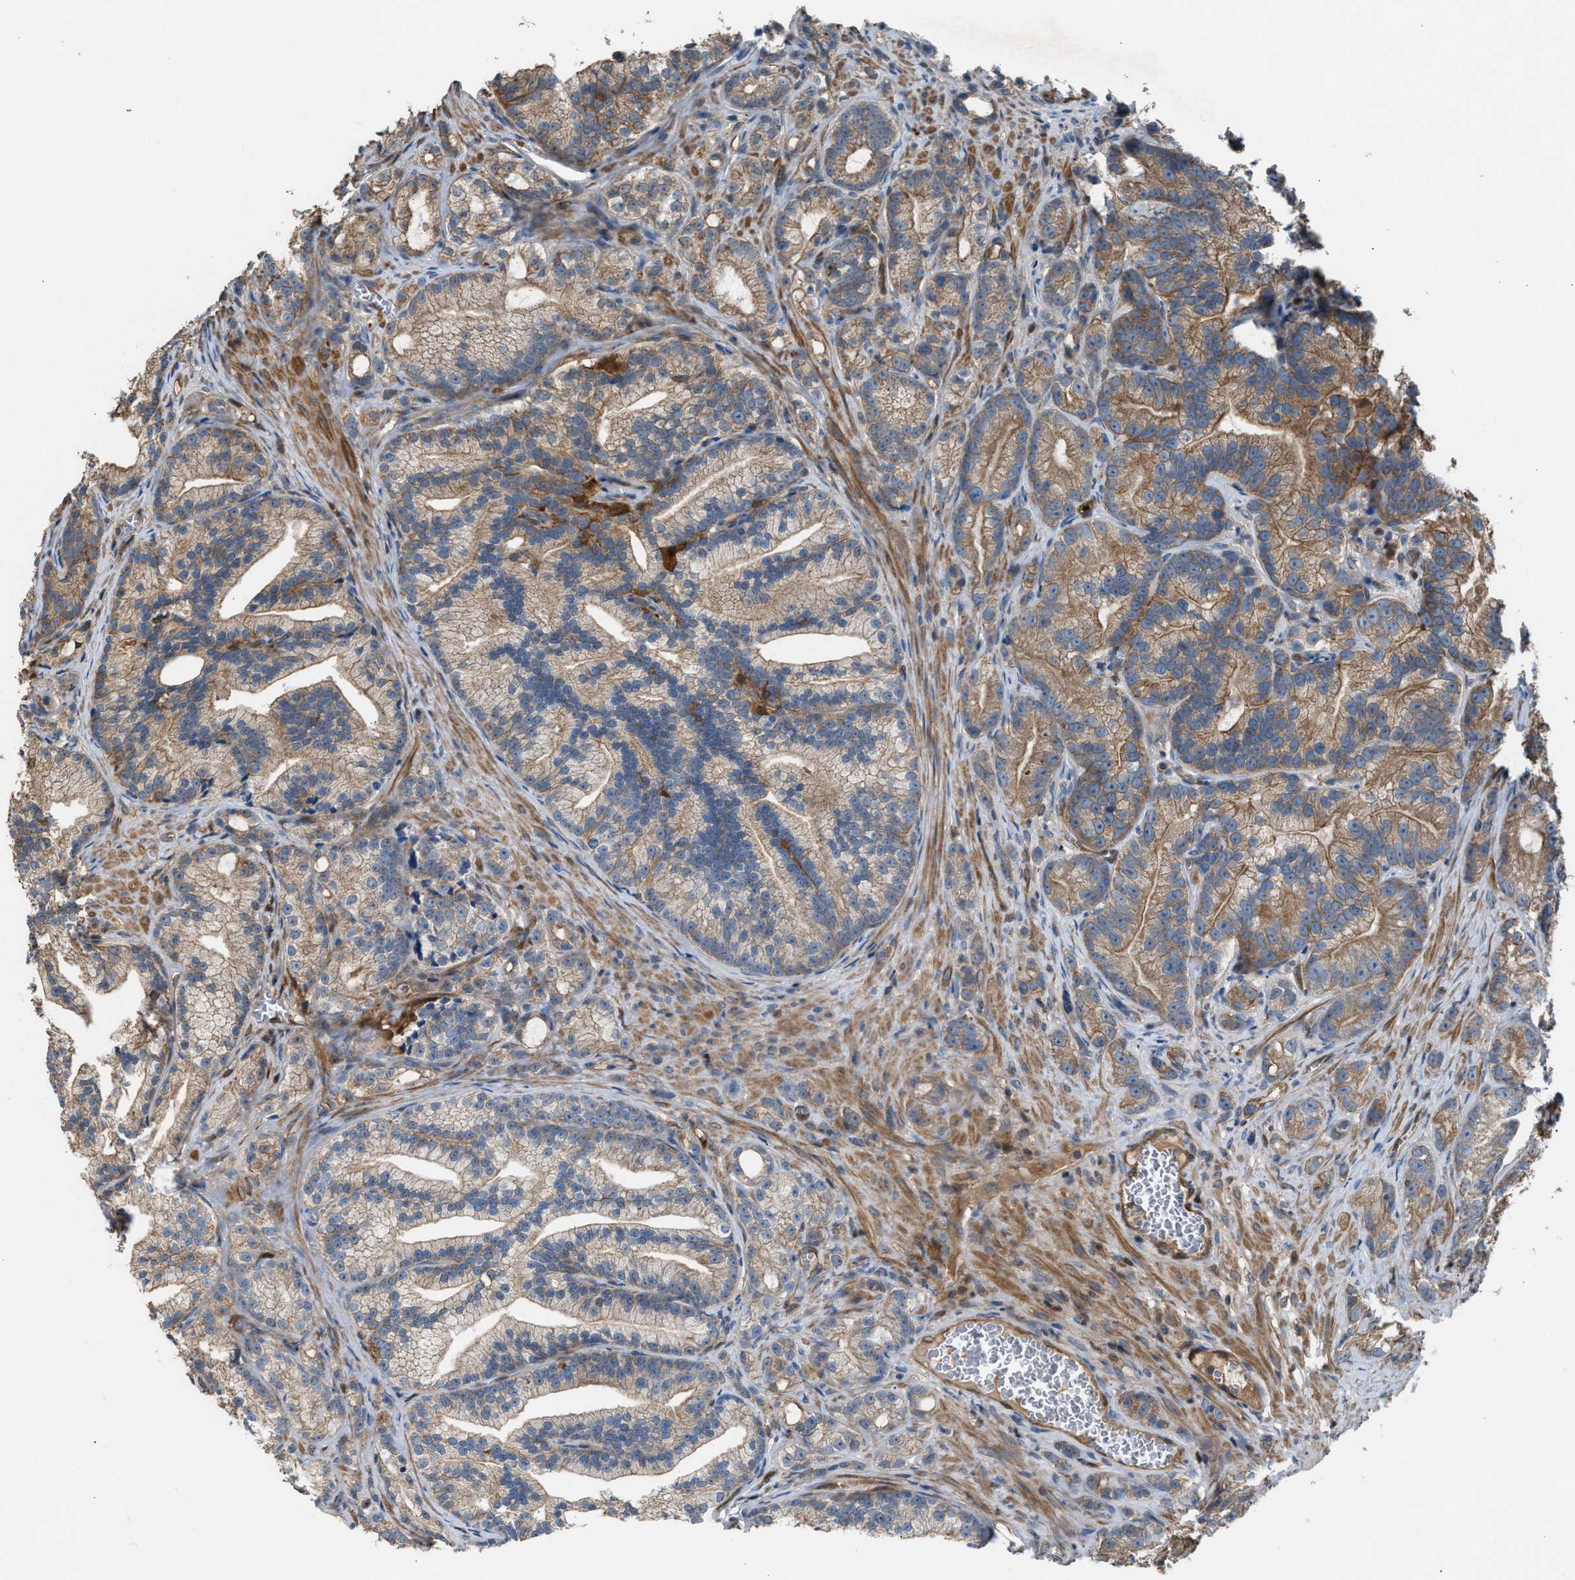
{"staining": {"intensity": "moderate", "quantity": ">75%", "location": "cytoplasmic/membranous"}, "tissue": "prostate cancer", "cell_type": "Tumor cells", "image_type": "cancer", "snomed": [{"axis": "morphology", "description": "Adenocarcinoma, Low grade"}, {"axis": "topography", "description": "Prostate"}], "caption": "Prostate cancer stained for a protein exhibits moderate cytoplasmic/membranous positivity in tumor cells.", "gene": "TPK1", "patient": {"sex": "male", "age": 89}}